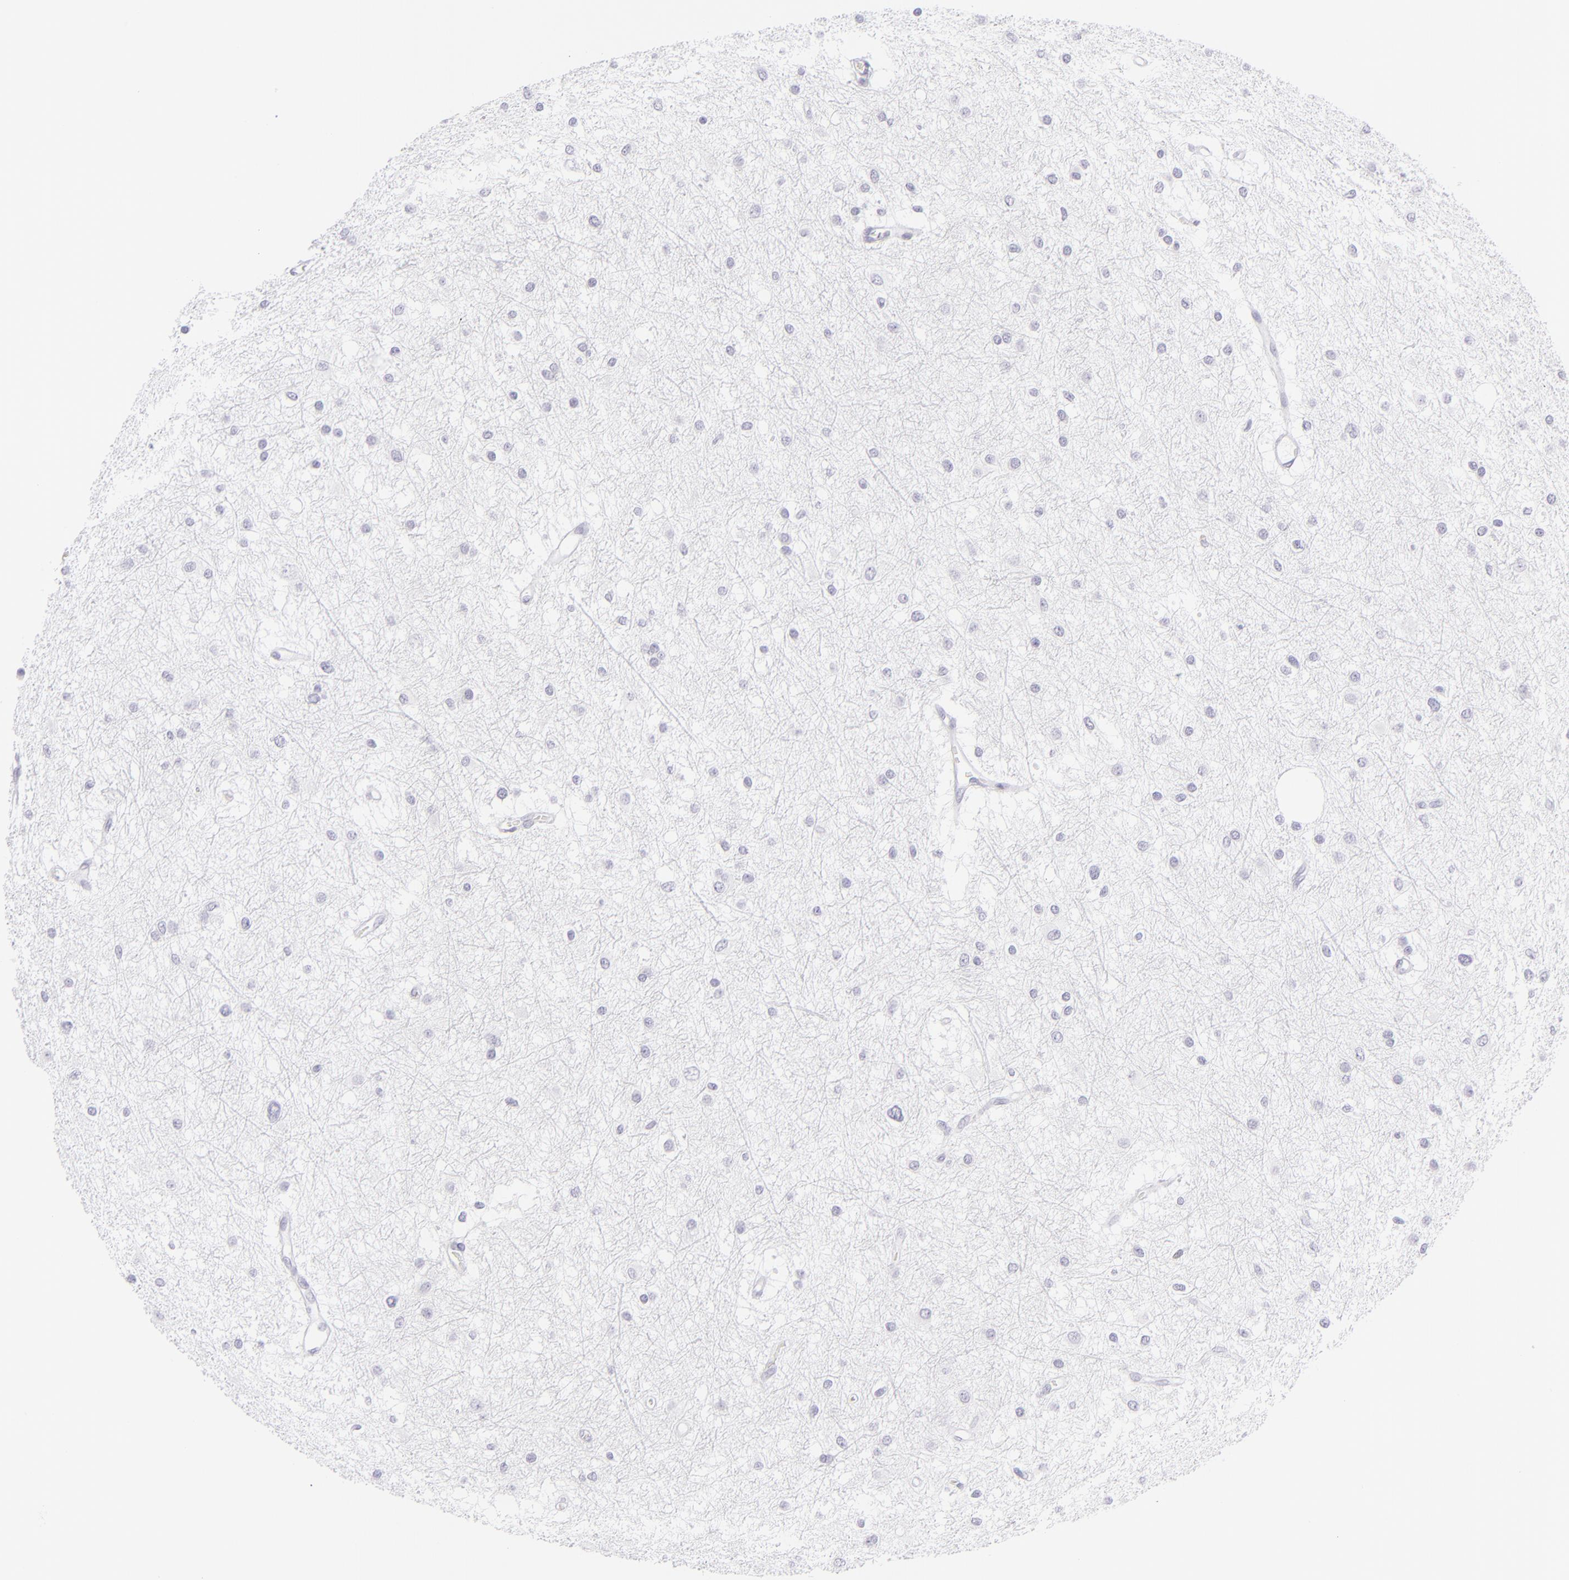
{"staining": {"intensity": "negative", "quantity": "none", "location": "none"}, "tissue": "glioma", "cell_type": "Tumor cells", "image_type": "cancer", "snomed": [{"axis": "morphology", "description": "Glioma, malignant, Low grade"}, {"axis": "topography", "description": "Brain"}], "caption": "Glioma was stained to show a protein in brown. There is no significant positivity in tumor cells.", "gene": "FCER2", "patient": {"sex": "female", "age": 36}}